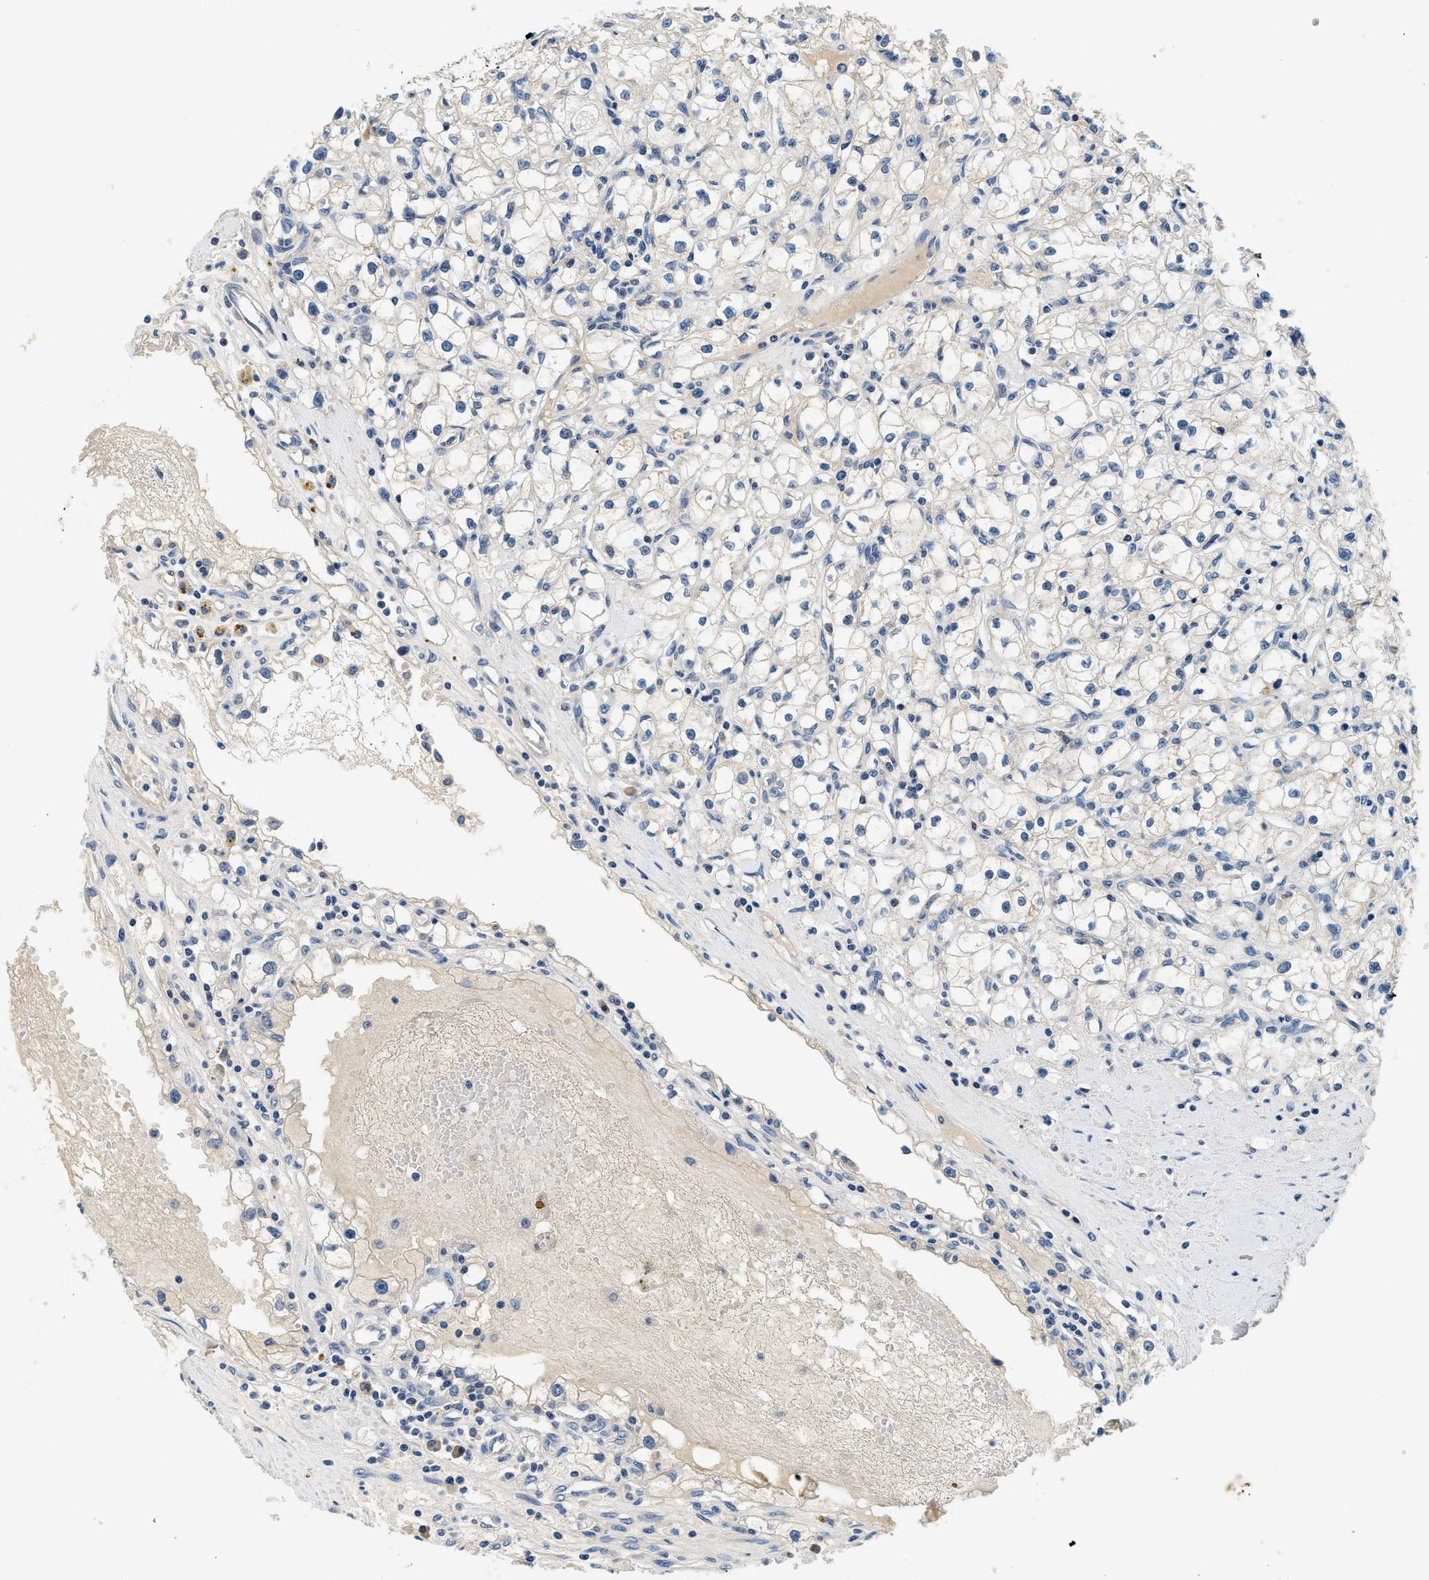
{"staining": {"intensity": "negative", "quantity": "none", "location": "none"}, "tissue": "renal cancer", "cell_type": "Tumor cells", "image_type": "cancer", "snomed": [{"axis": "morphology", "description": "Adenocarcinoma, NOS"}, {"axis": "topography", "description": "Kidney"}], "caption": "Immunohistochemistry (IHC) image of neoplastic tissue: human renal adenocarcinoma stained with DAB (3,3'-diaminobenzidine) displays no significant protein positivity in tumor cells. The staining is performed using DAB brown chromogen with nuclei counter-stained in using hematoxylin.", "gene": "ALDH3A2", "patient": {"sex": "male", "age": 56}}